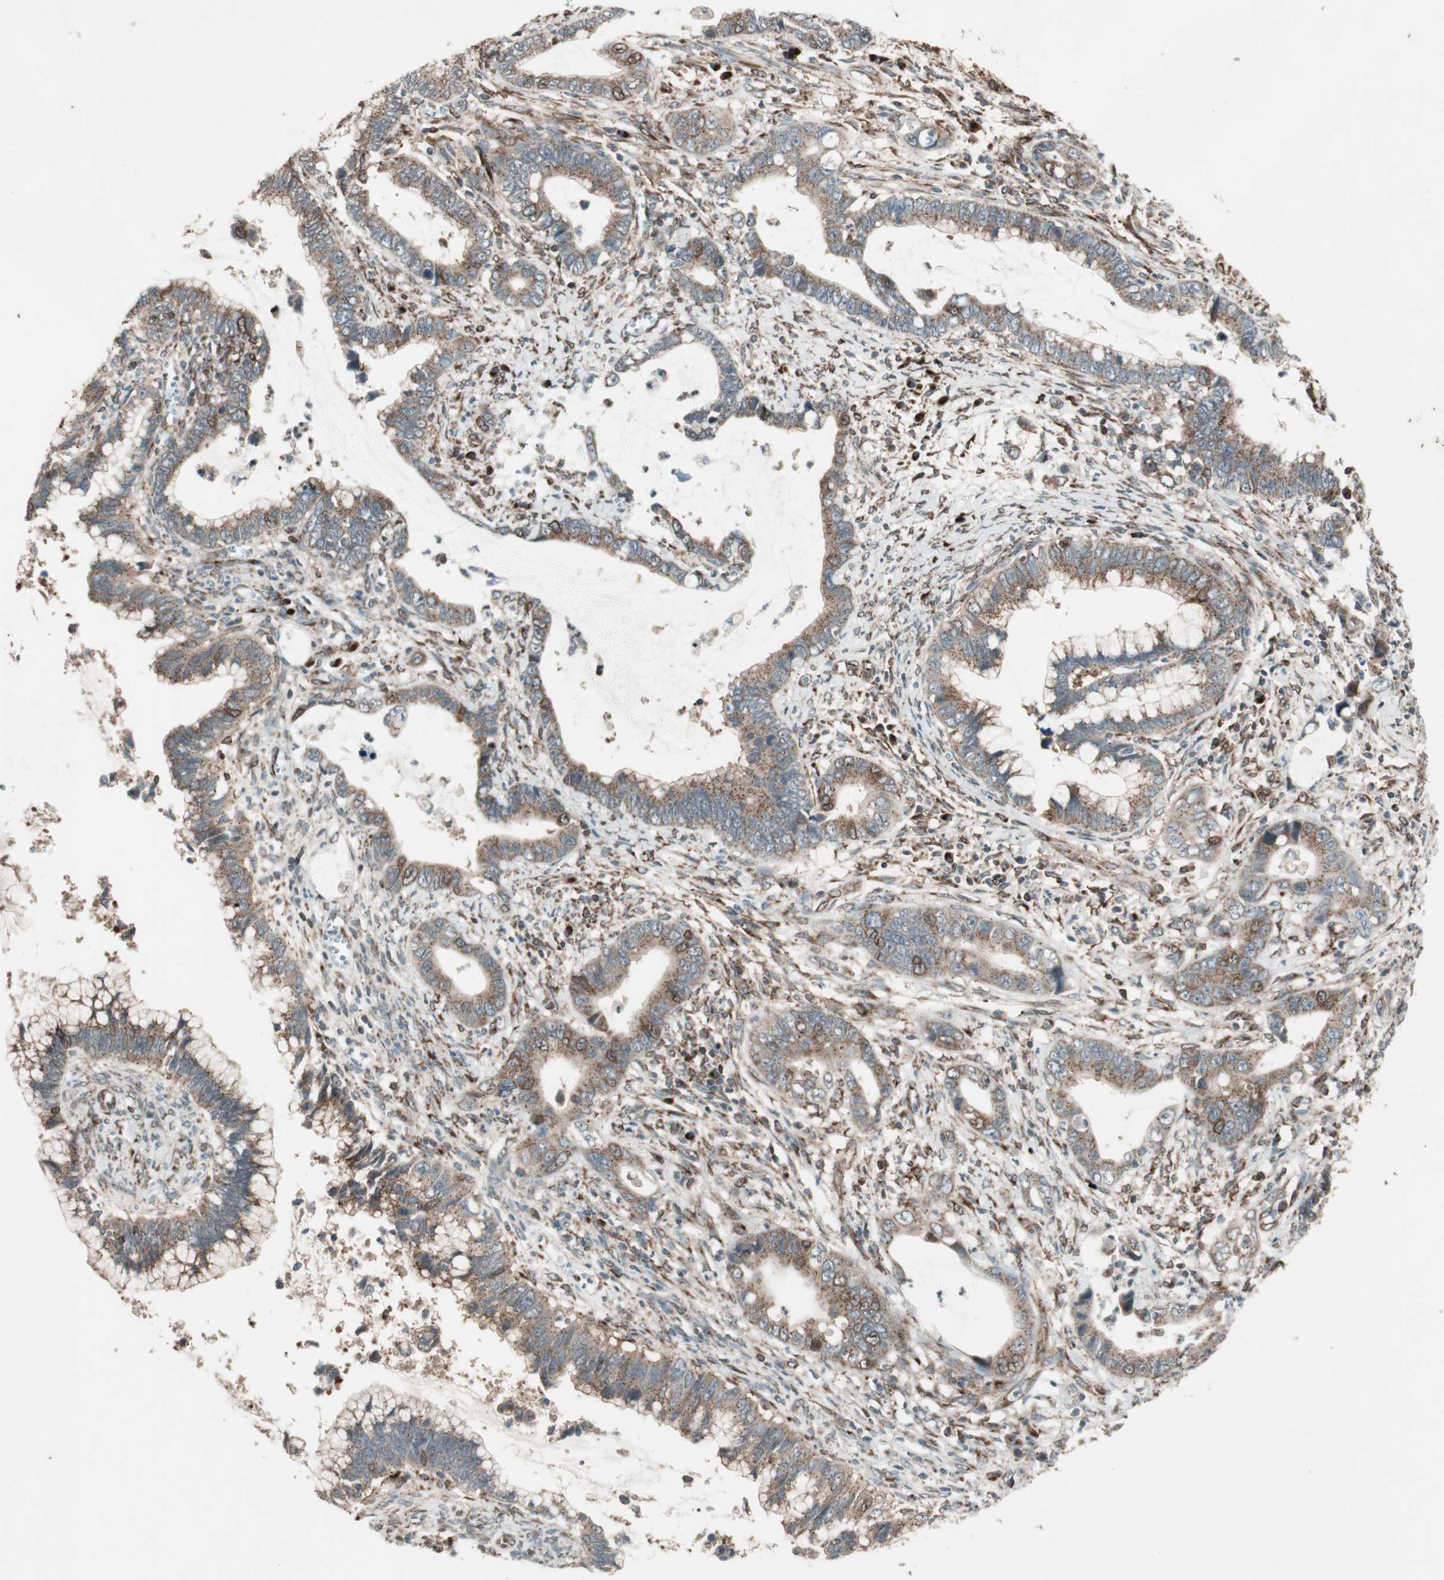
{"staining": {"intensity": "moderate", "quantity": ">75%", "location": "cytoplasmic/membranous"}, "tissue": "cervical cancer", "cell_type": "Tumor cells", "image_type": "cancer", "snomed": [{"axis": "morphology", "description": "Adenocarcinoma, NOS"}, {"axis": "topography", "description": "Cervix"}], "caption": "A medium amount of moderate cytoplasmic/membranous positivity is seen in approximately >75% of tumor cells in adenocarcinoma (cervical) tissue.", "gene": "NUP62", "patient": {"sex": "female", "age": 44}}